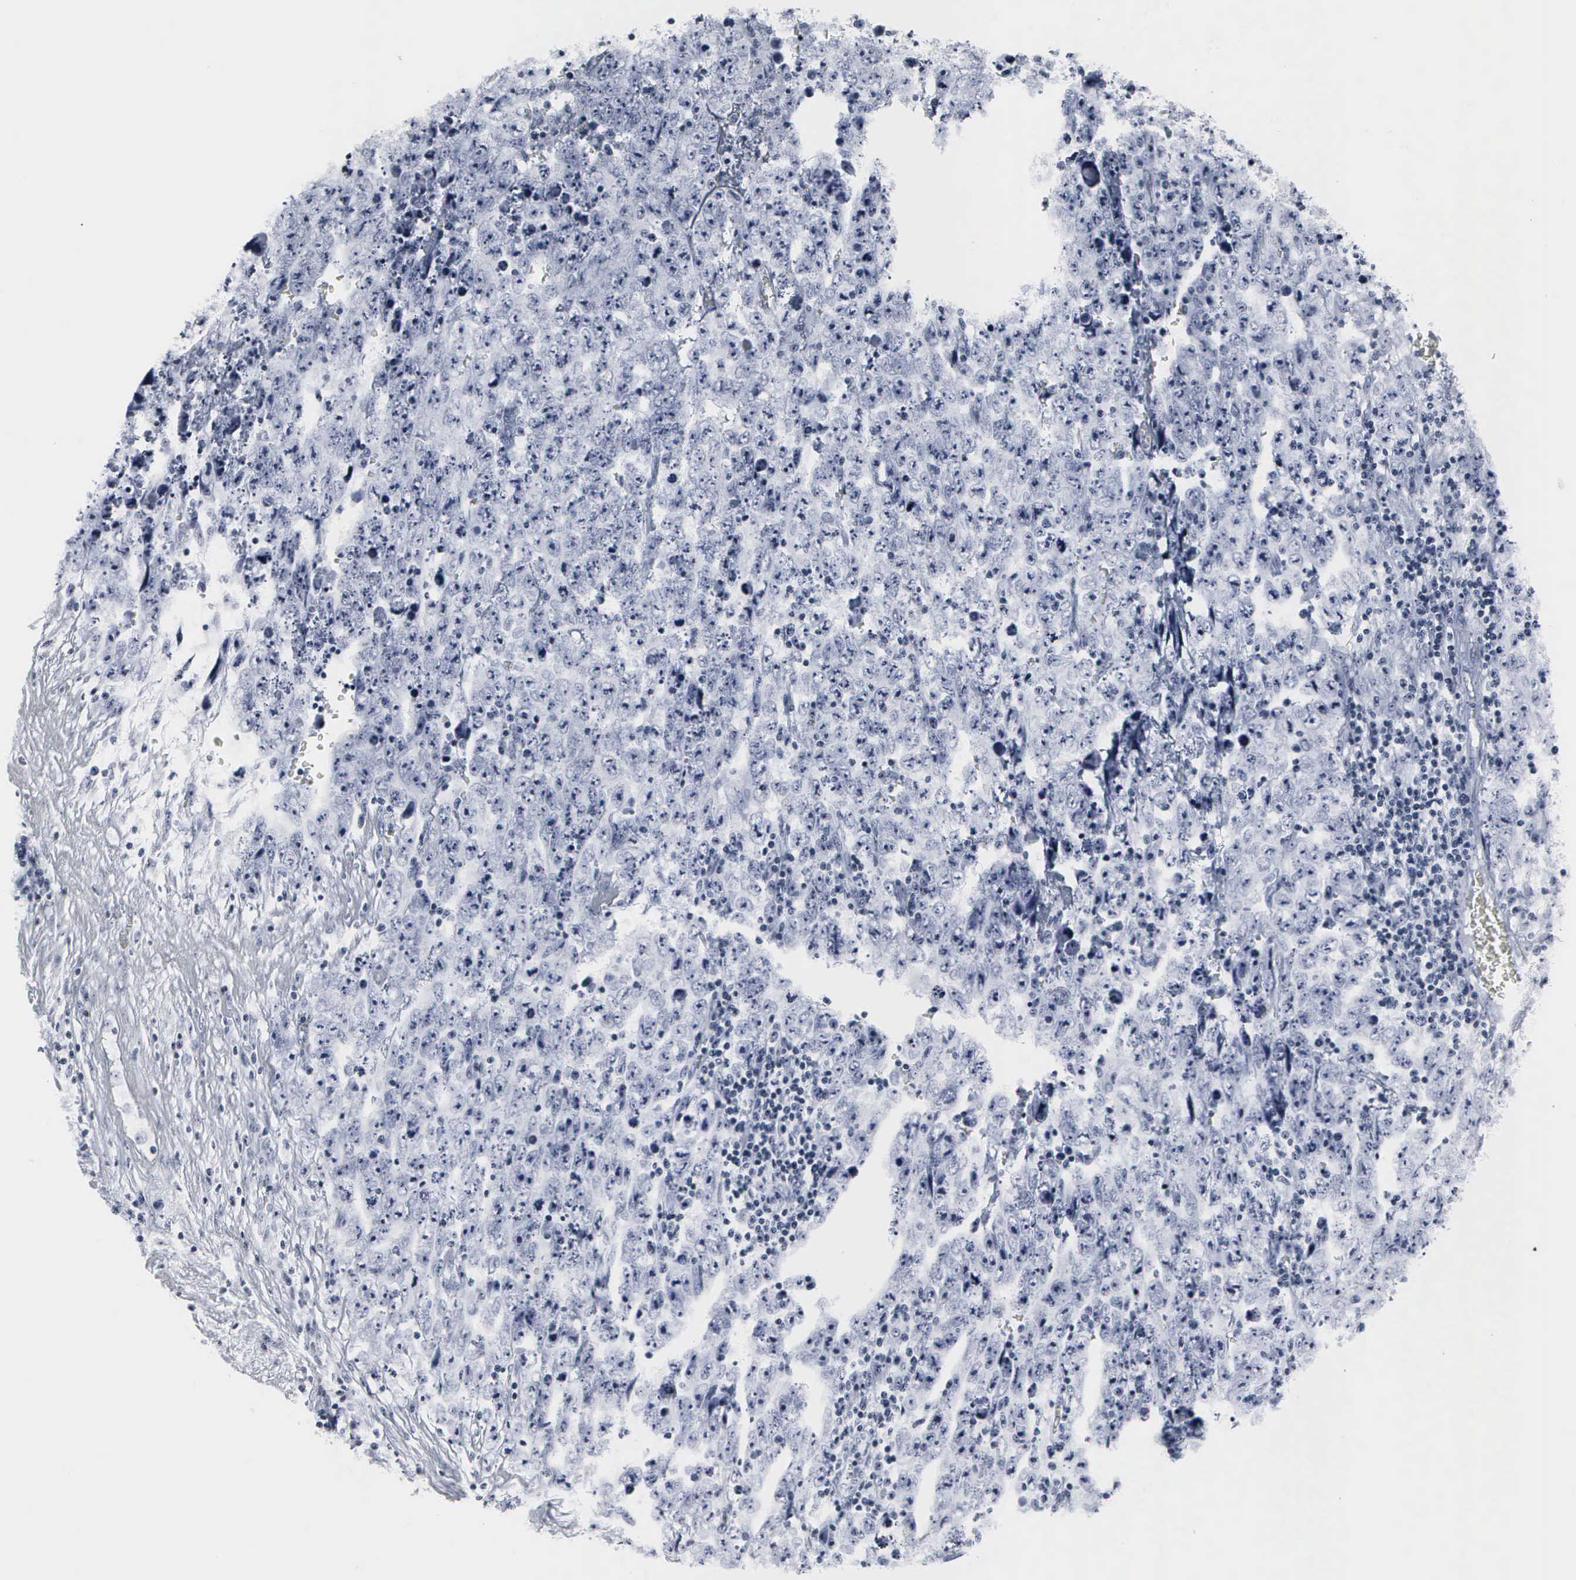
{"staining": {"intensity": "negative", "quantity": "none", "location": "none"}, "tissue": "testis cancer", "cell_type": "Tumor cells", "image_type": "cancer", "snomed": [{"axis": "morphology", "description": "Carcinoma, Embryonal, NOS"}, {"axis": "topography", "description": "Testis"}], "caption": "The IHC image has no significant staining in tumor cells of testis cancer tissue.", "gene": "DGCR2", "patient": {"sex": "male", "age": 28}}